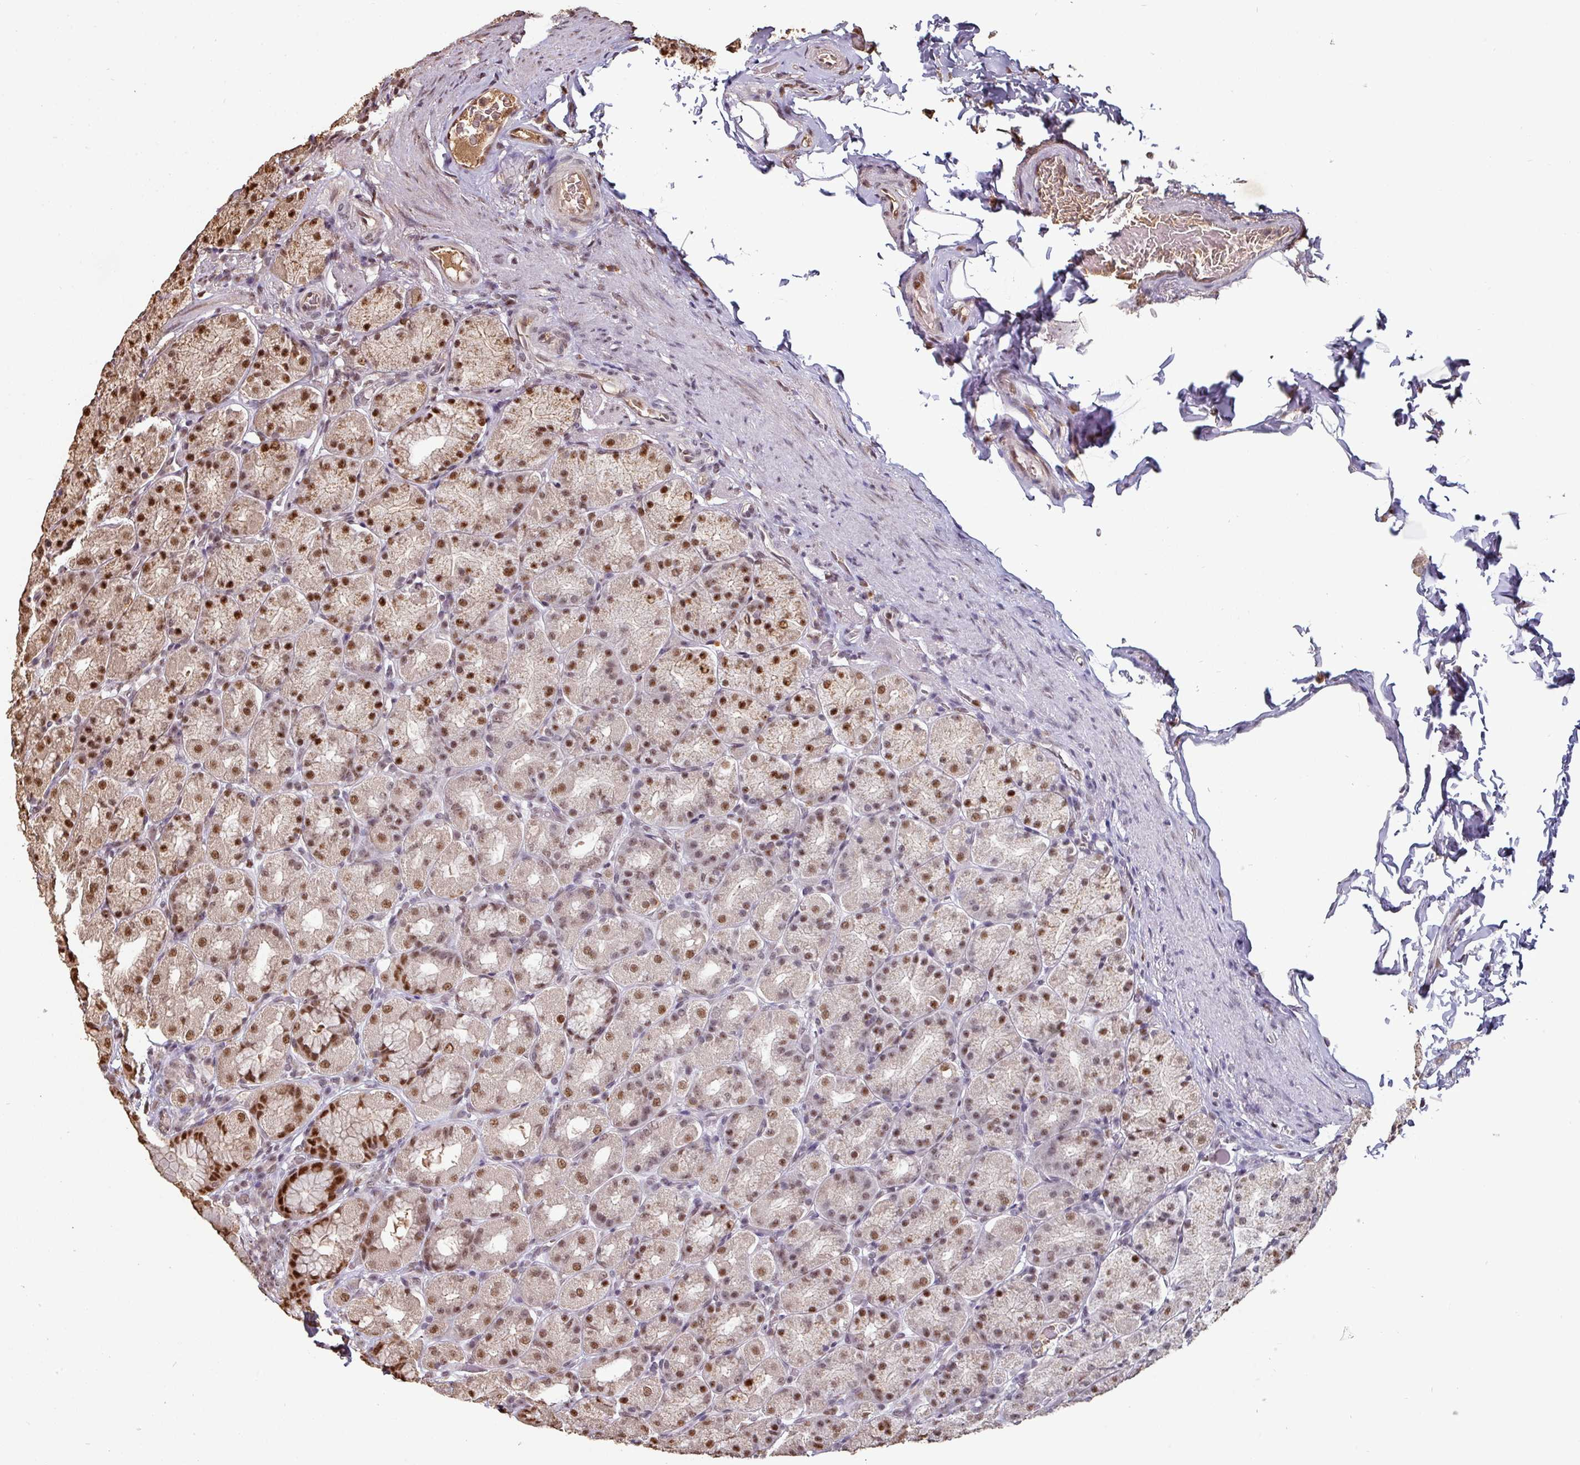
{"staining": {"intensity": "strong", "quantity": ">75%", "location": "cytoplasmic/membranous,nuclear"}, "tissue": "stomach", "cell_type": "Glandular cells", "image_type": "normal", "snomed": [{"axis": "morphology", "description": "Normal tissue, NOS"}, {"axis": "topography", "description": "Stomach, upper"}, {"axis": "topography", "description": "Stomach"}], "caption": "Protein expression analysis of unremarkable stomach demonstrates strong cytoplasmic/membranous,nuclear expression in approximately >75% of glandular cells.", "gene": "POLD1", "patient": {"sex": "male", "age": 68}}